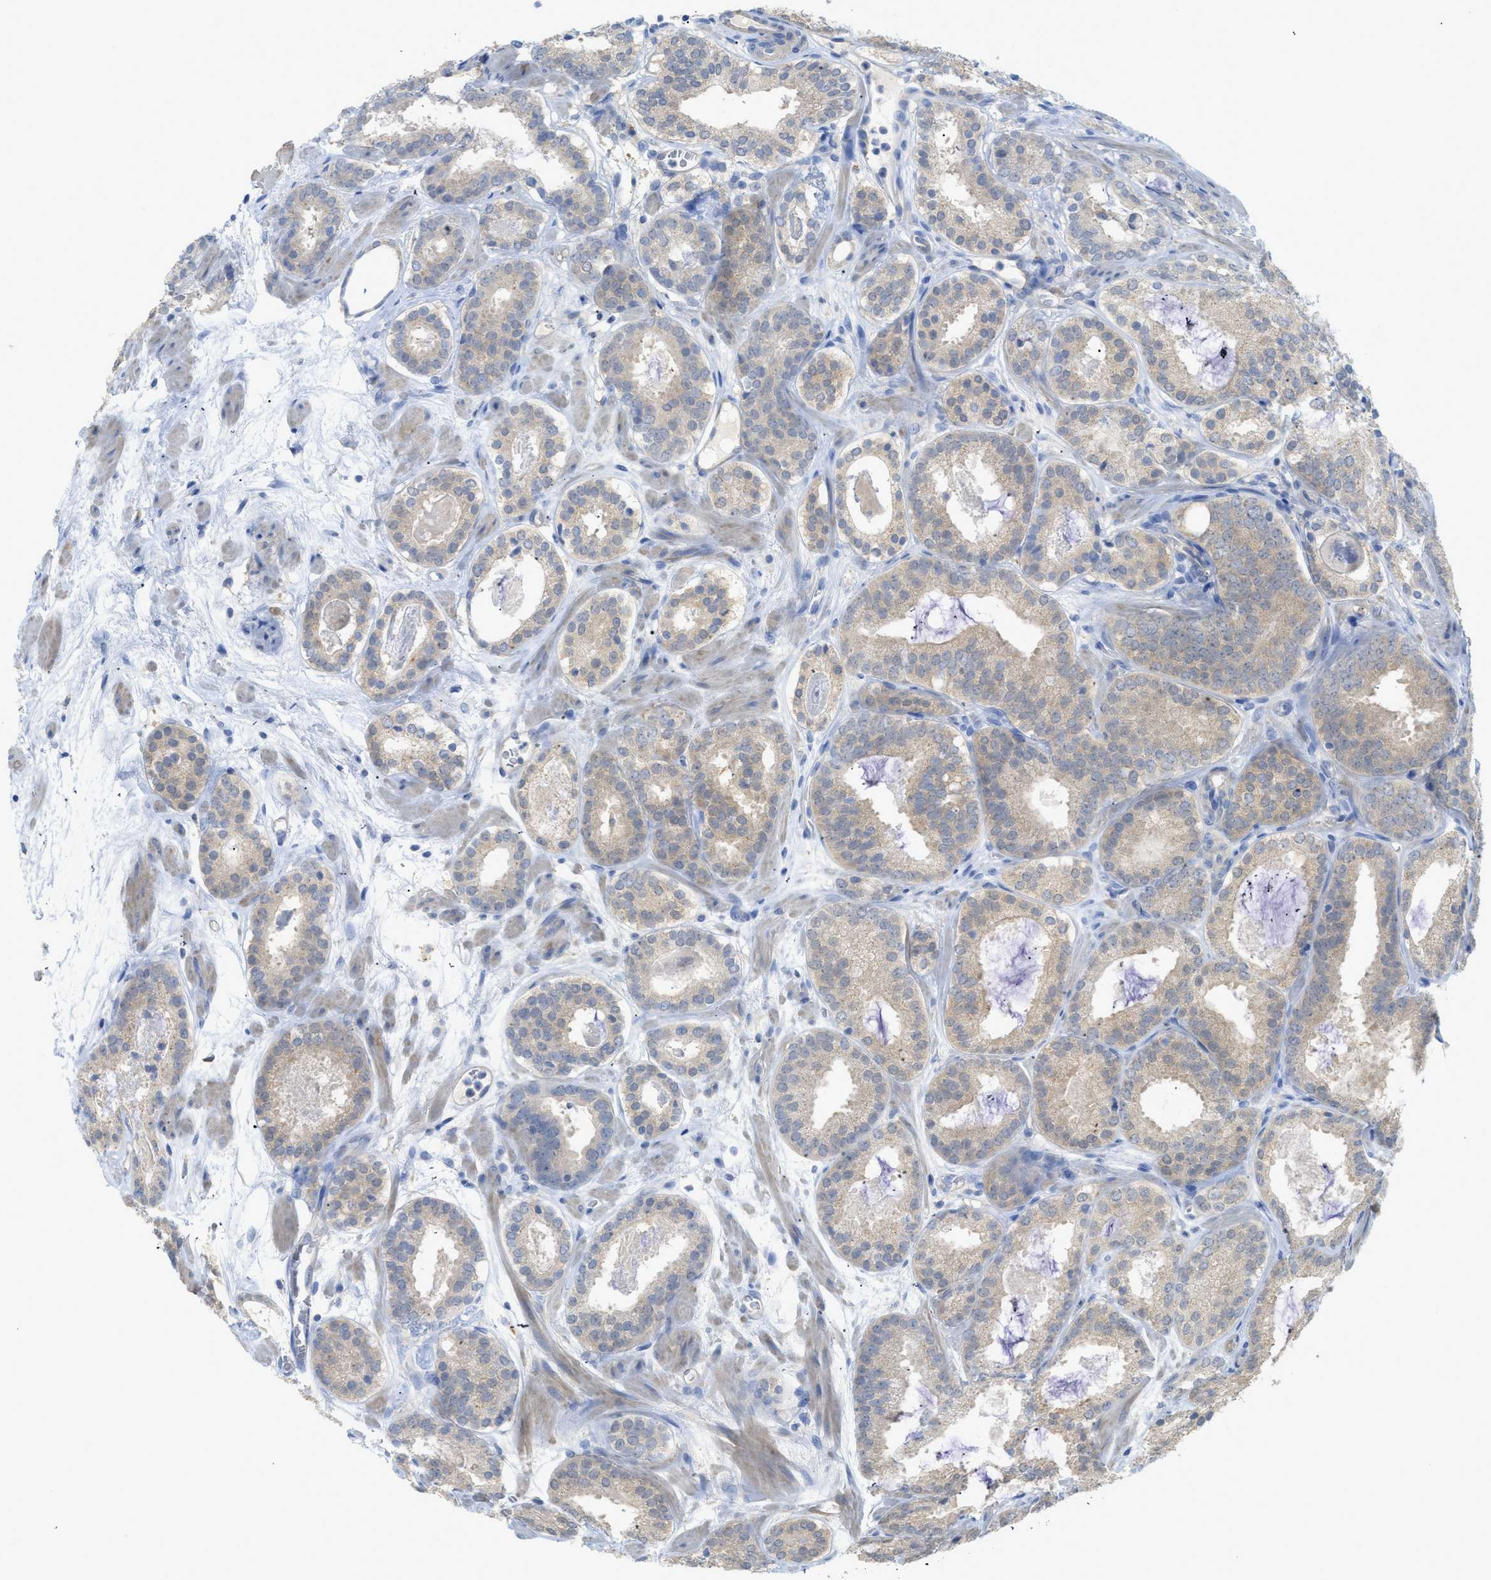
{"staining": {"intensity": "weak", "quantity": "<25%", "location": "cytoplasmic/membranous"}, "tissue": "prostate cancer", "cell_type": "Tumor cells", "image_type": "cancer", "snomed": [{"axis": "morphology", "description": "Adenocarcinoma, Low grade"}, {"axis": "topography", "description": "Prostate"}], "caption": "Histopathology image shows no protein expression in tumor cells of prostate cancer tissue. (Immunohistochemistry, brightfield microscopy, high magnification).", "gene": "MYL3", "patient": {"sex": "male", "age": 69}}